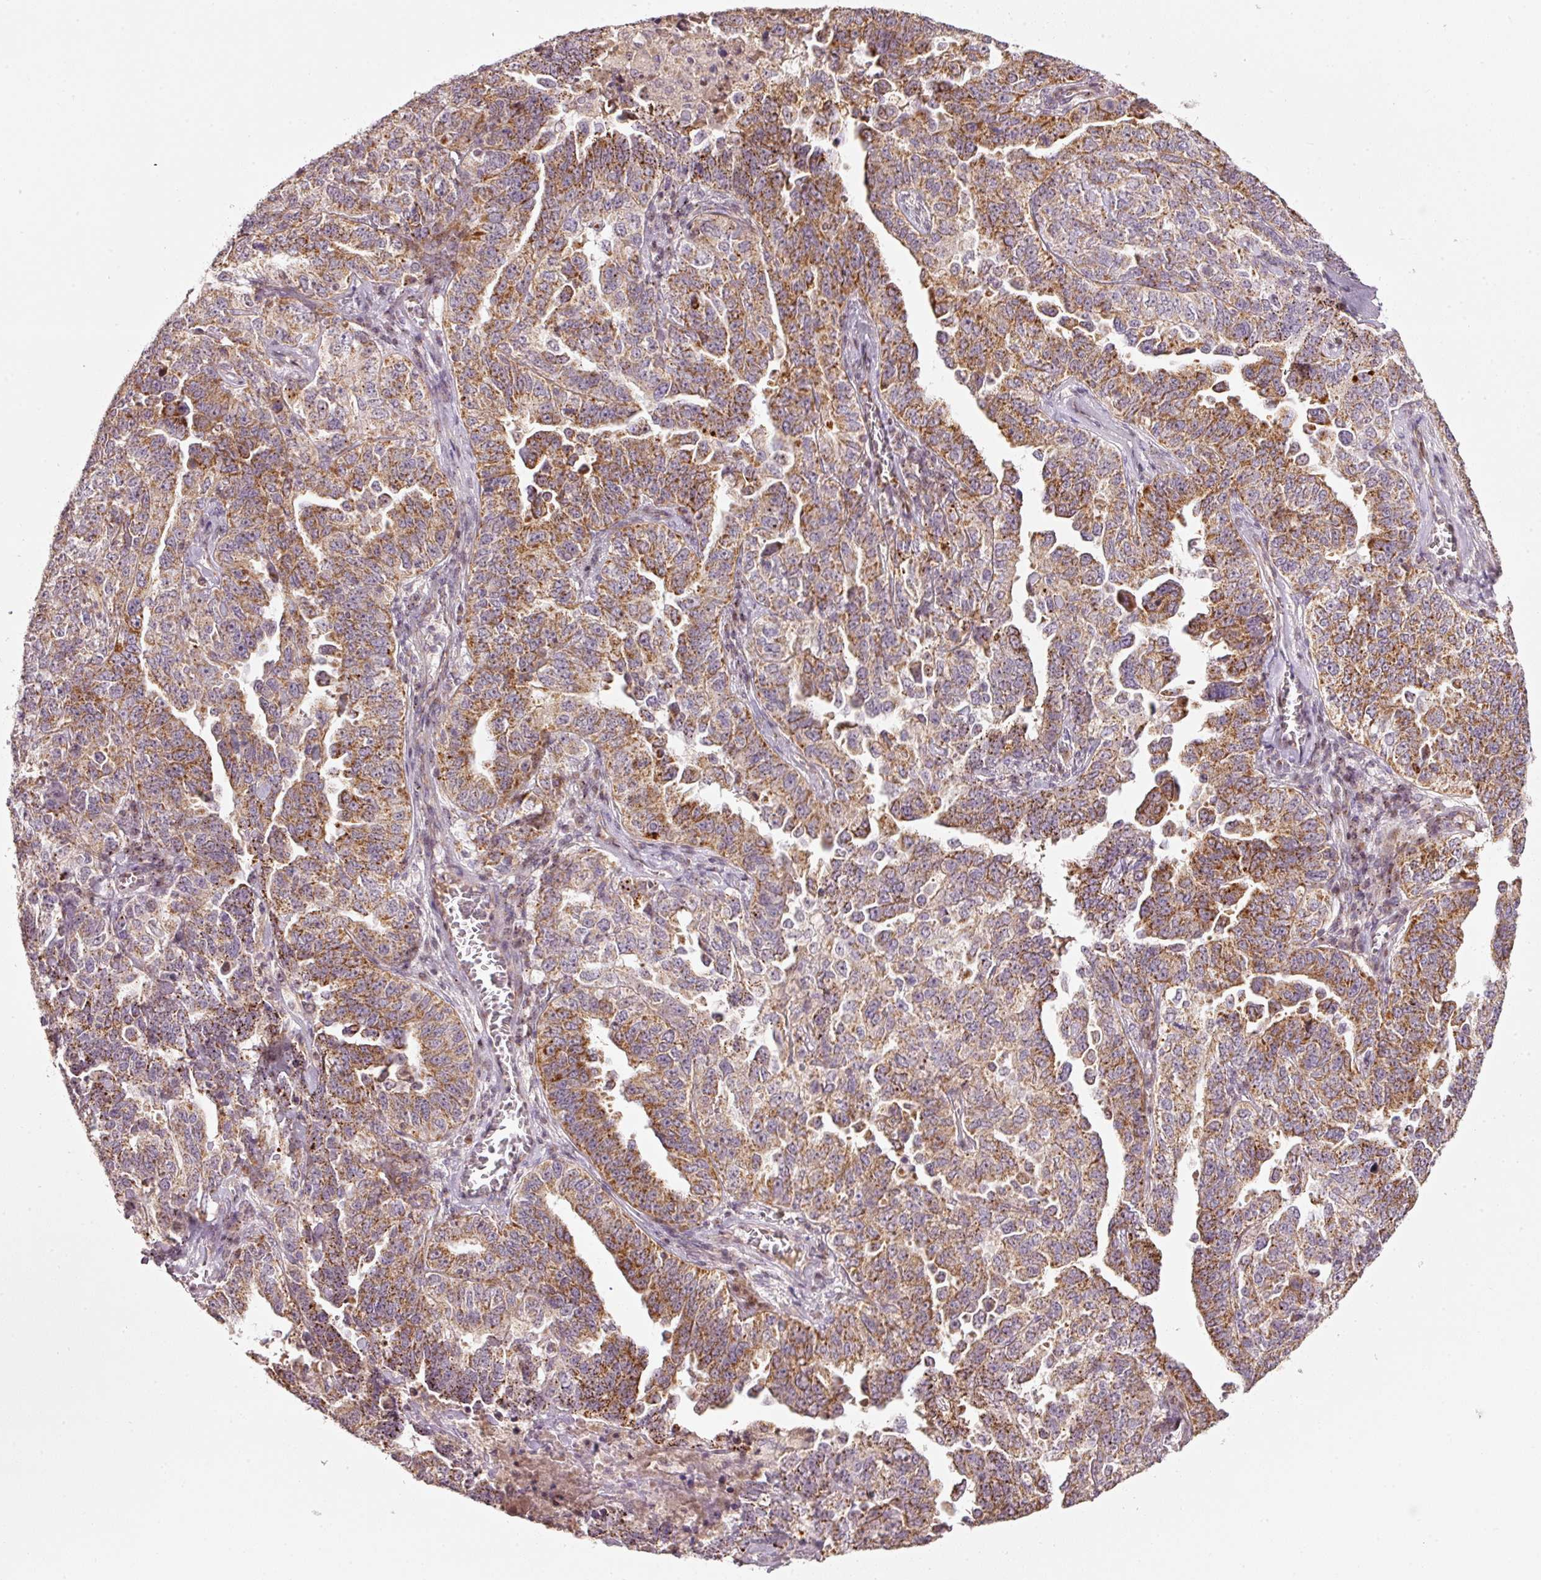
{"staining": {"intensity": "moderate", "quantity": ">75%", "location": "cytoplasmic/membranous"}, "tissue": "ovarian cancer", "cell_type": "Tumor cells", "image_type": "cancer", "snomed": [{"axis": "morphology", "description": "Carcinoma, endometroid"}, {"axis": "topography", "description": "Ovary"}], "caption": "Approximately >75% of tumor cells in human ovarian endometroid carcinoma reveal moderate cytoplasmic/membranous protein positivity as visualized by brown immunohistochemical staining.", "gene": "TOB2", "patient": {"sex": "female", "age": 62}}